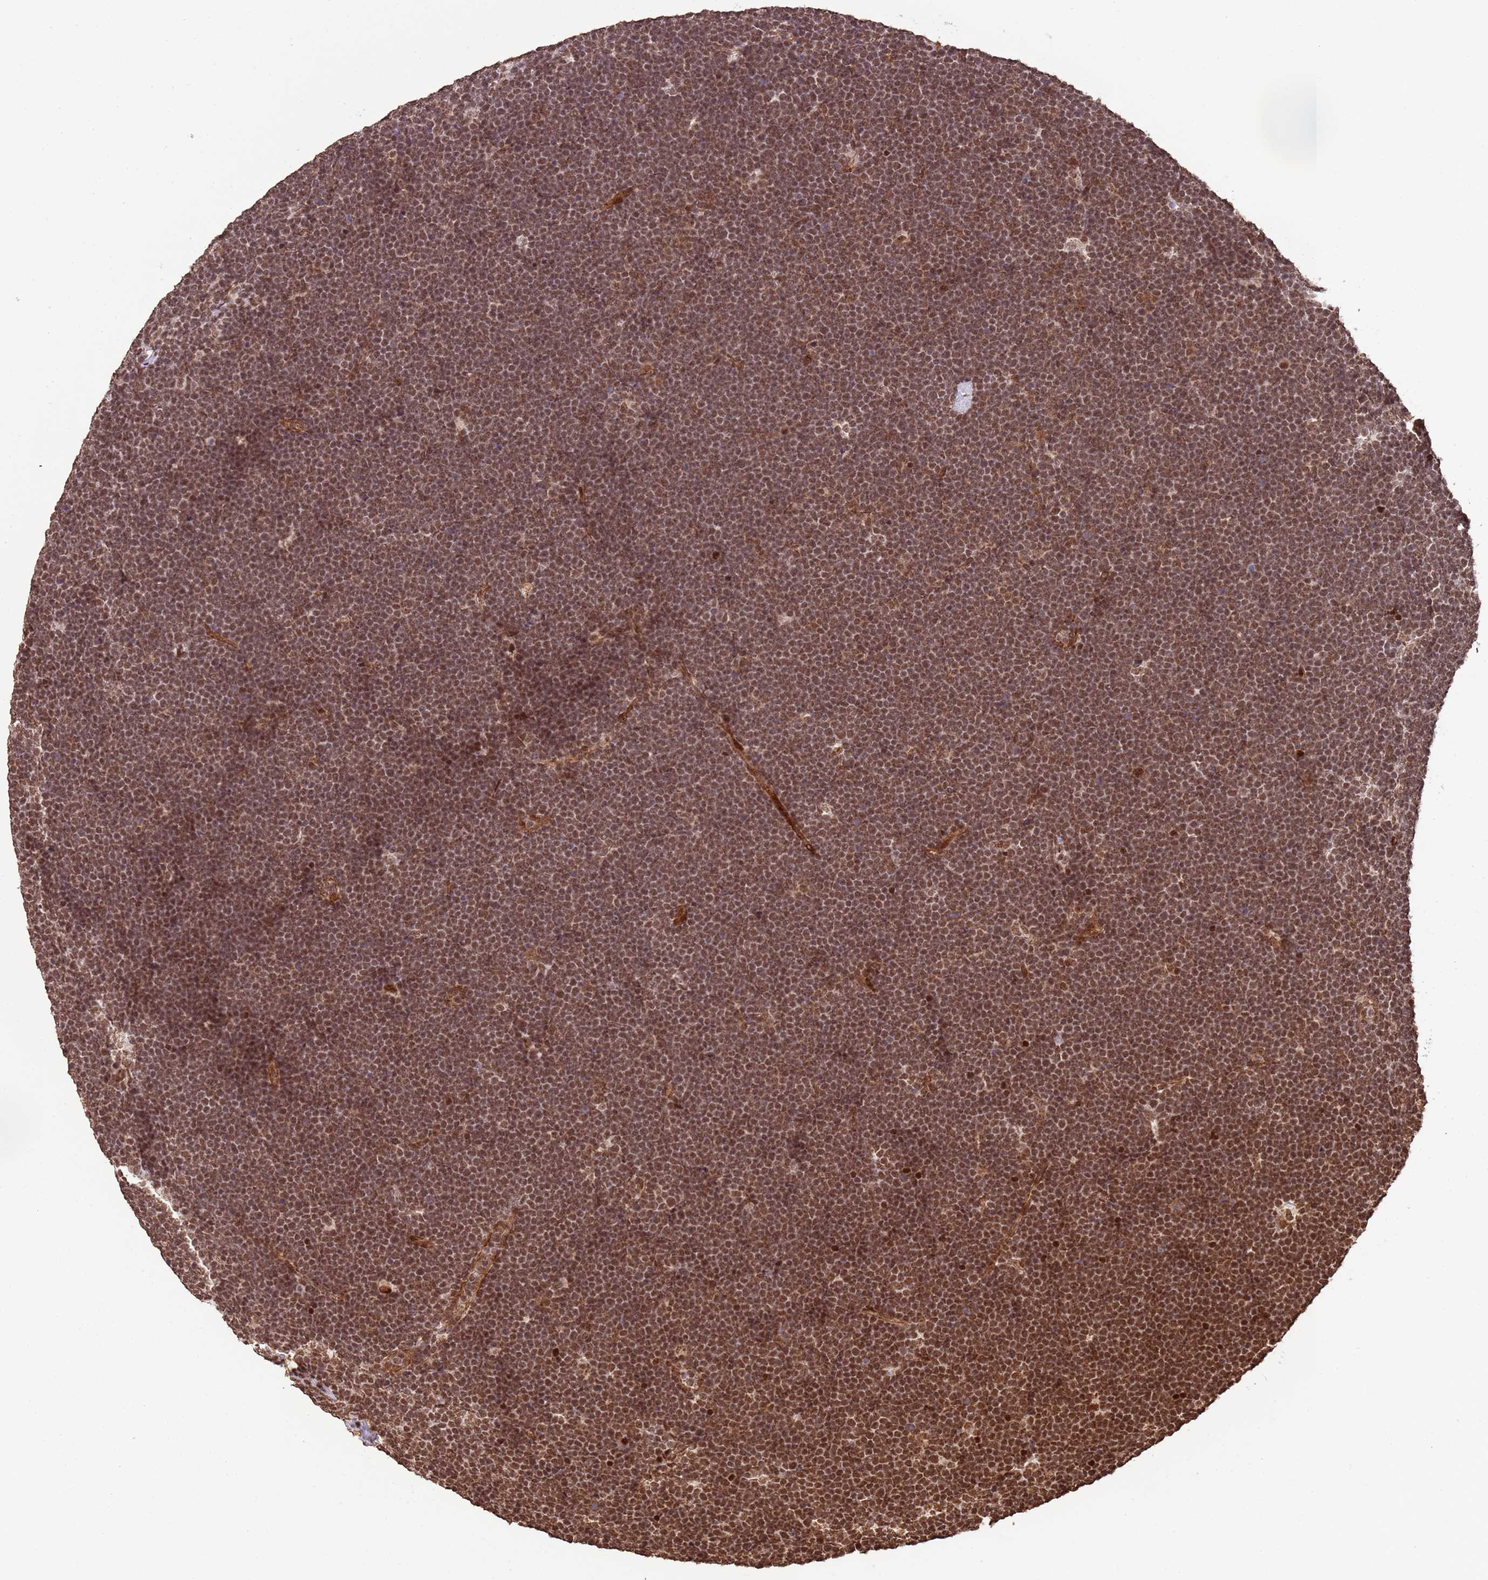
{"staining": {"intensity": "moderate", "quantity": ">75%", "location": "nuclear"}, "tissue": "lymphoma", "cell_type": "Tumor cells", "image_type": "cancer", "snomed": [{"axis": "morphology", "description": "Malignant lymphoma, non-Hodgkin's type, High grade"}, {"axis": "topography", "description": "Lymph node"}], "caption": "Tumor cells reveal medium levels of moderate nuclear expression in about >75% of cells in high-grade malignant lymphoma, non-Hodgkin's type.", "gene": "ZBTB12", "patient": {"sex": "male", "age": 13}}